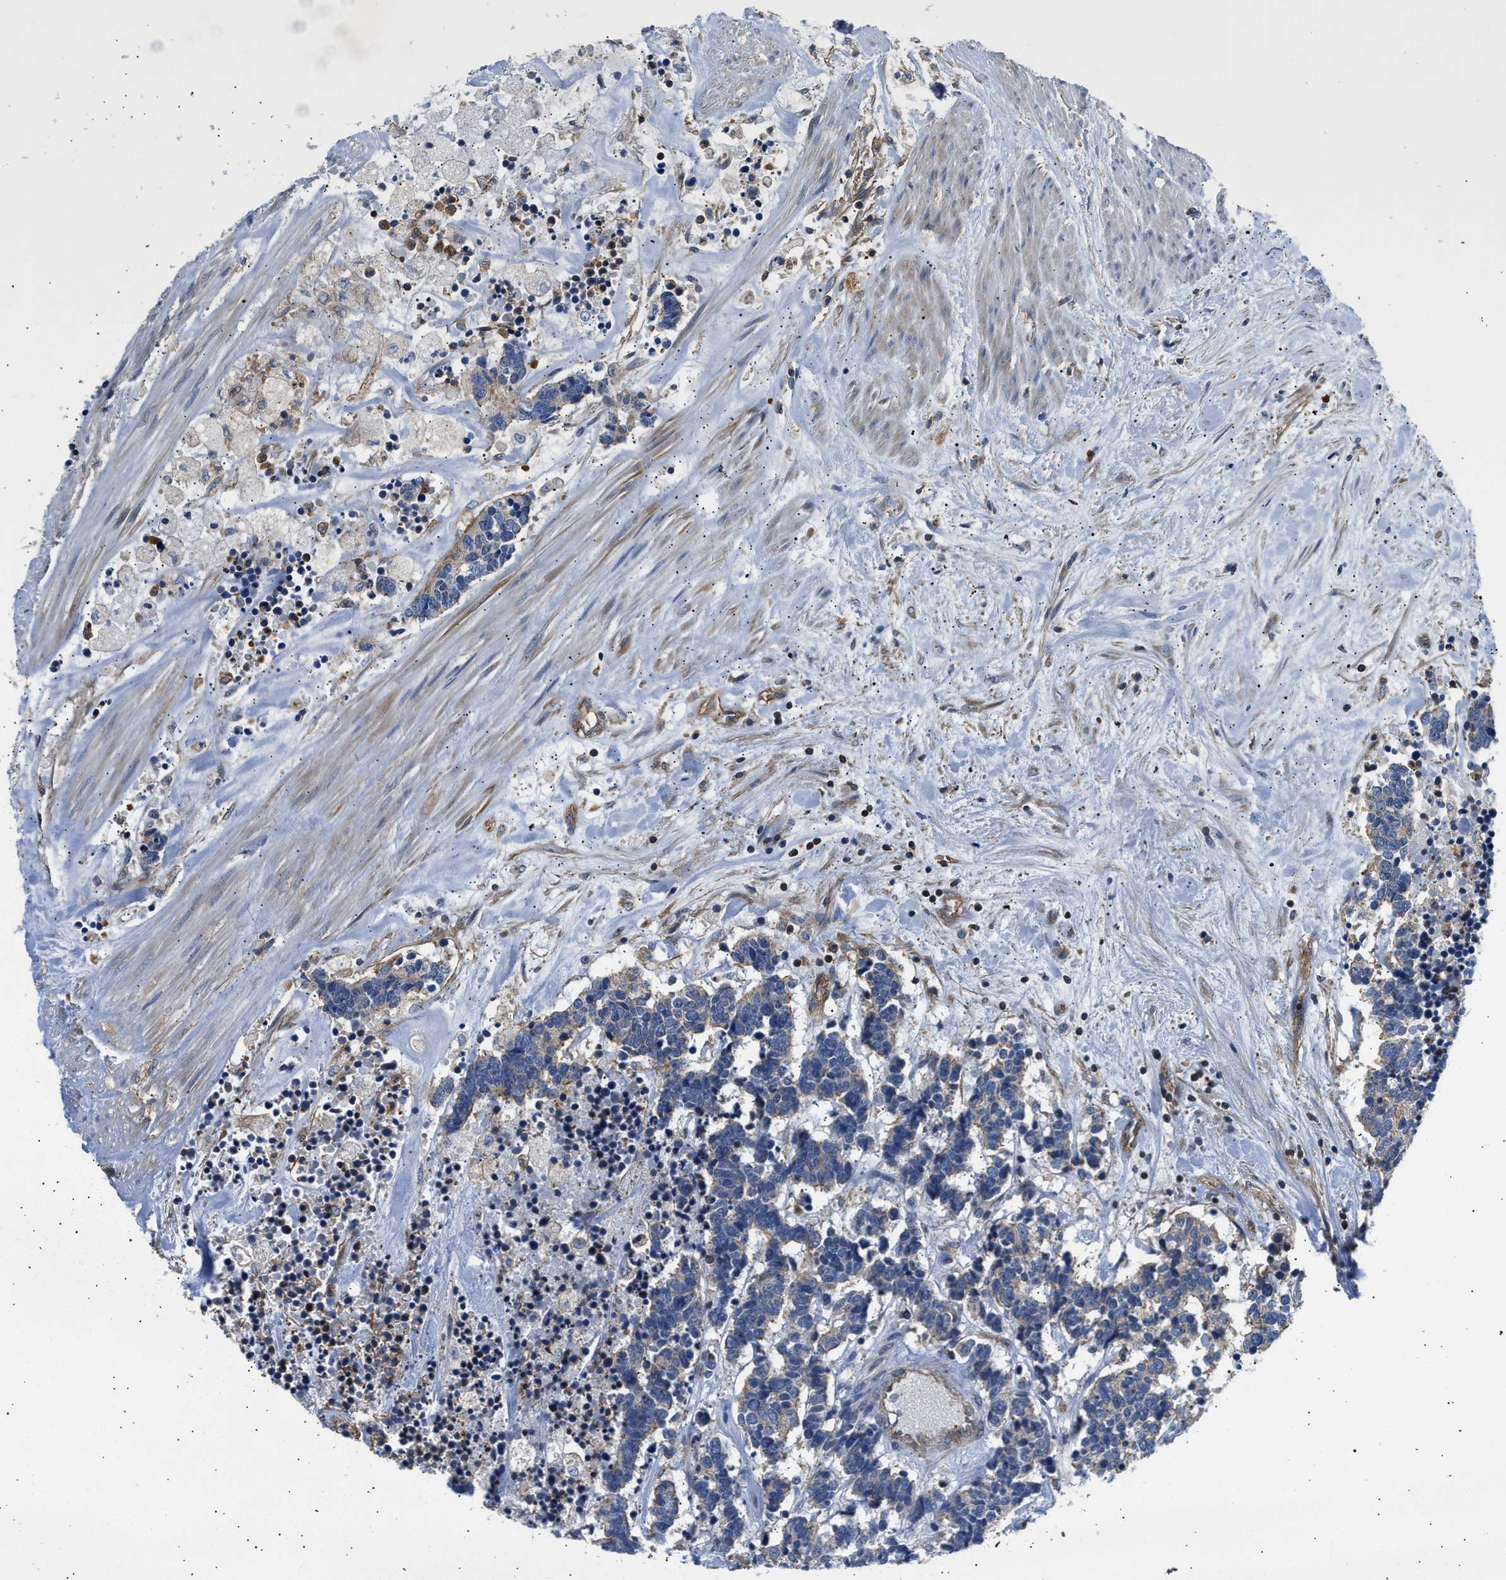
{"staining": {"intensity": "negative", "quantity": "none", "location": "none"}, "tissue": "carcinoid", "cell_type": "Tumor cells", "image_type": "cancer", "snomed": [{"axis": "morphology", "description": "Carcinoma, NOS"}, {"axis": "morphology", "description": "Carcinoid, malignant, NOS"}, {"axis": "topography", "description": "Urinary bladder"}], "caption": "IHC image of neoplastic tissue: carcinoid stained with DAB demonstrates no significant protein staining in tumor cells.", "gene": "SAMD9L", "patient": {"sex": "male", "age": 57}}